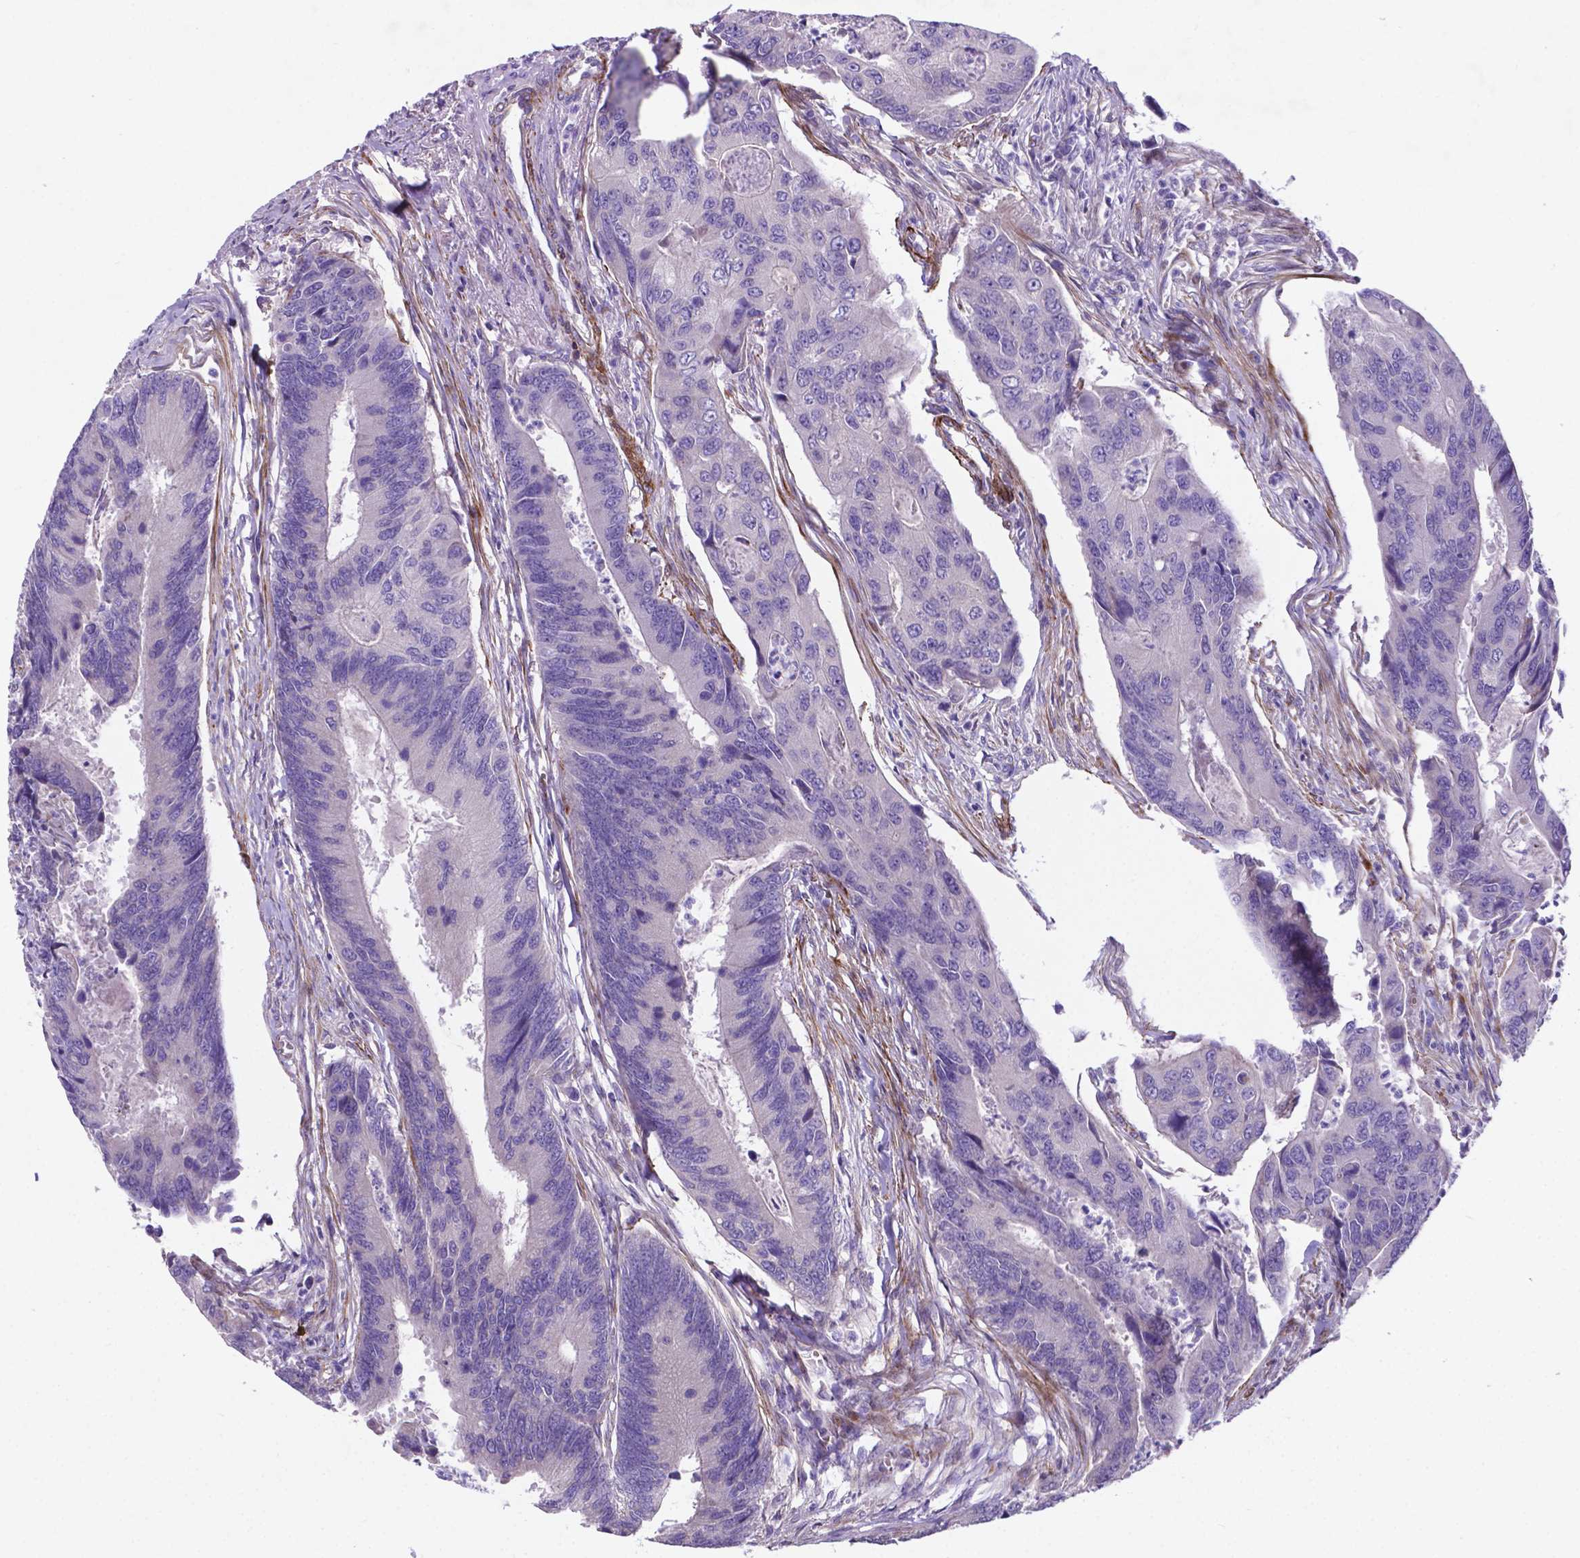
{"staining": {"intensity": "negative", "quantity": "none", "location": "none"}, "tissue": "colorectal cancer", "cell_type": "Tumor cells", "image_type": "cancer", "snomed": [{"axis": "morphology", "description": "Adenocarcinoma, NOS"}, {"axis": "topography", "description": "Colon"}], "caption": "Tumor cells show no significant protein staining in colorectal cancer (adenocarcinoma). (Stains: DAB immunohistochemistry with hematoxylin counter stain, Microscopy: brightfield microscopy at high magnification).", "gene": "PFKFB4", "patient": {"sex": "female", "age": 67}}